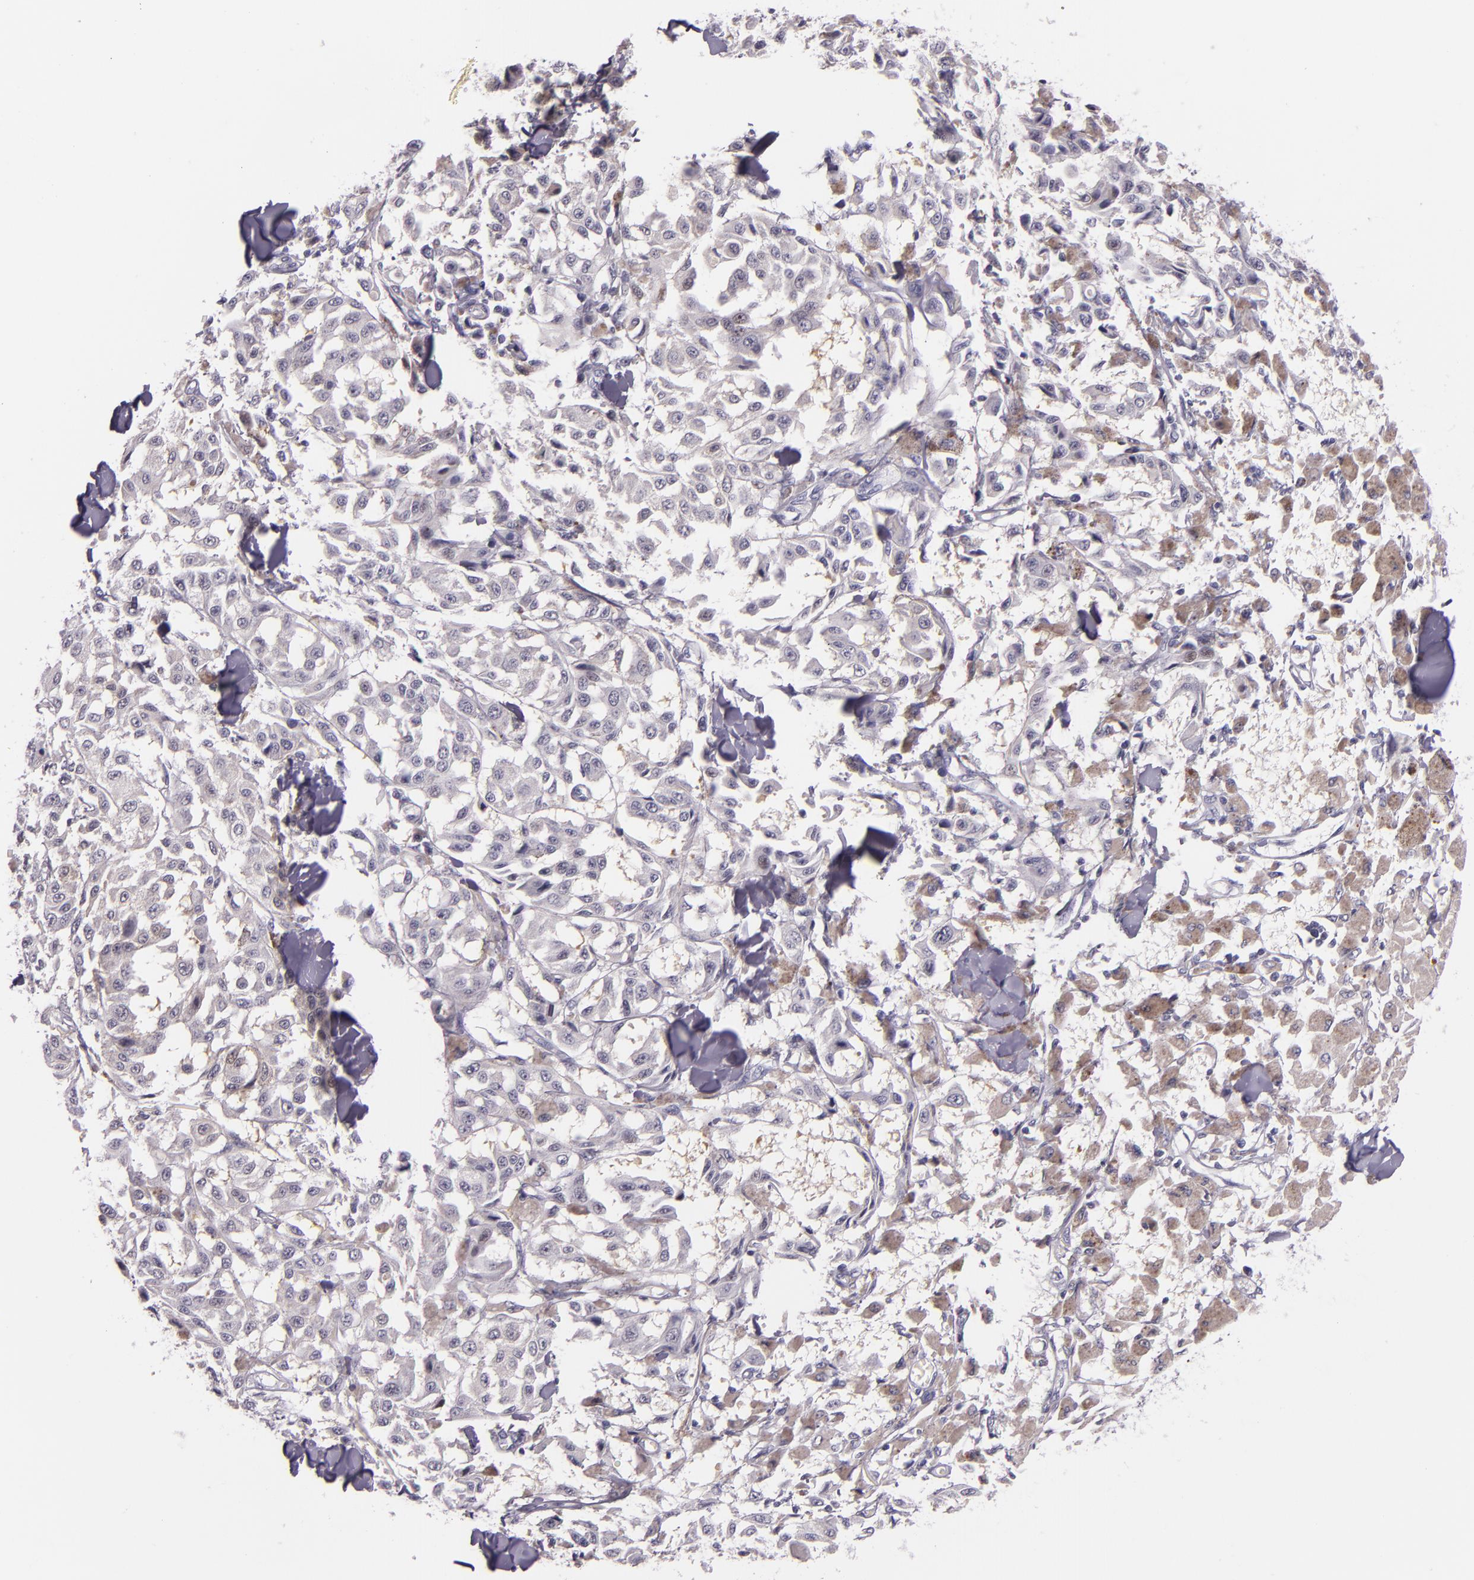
{"staining": {"intensity": "negative", "quantity": "none", "location": "none"}, "tissue": "melanoma", "cell_type": "Tumor cells", "image_type": "cancer", "snomed": [{"axis": "morphology", "description": "Malignant melanoma, NOS"}, {"axis": "topography", "description": "Skin"}], "caption": "A high-resolution image shows immunohistochemistry (IHC) staining of malignant melanoma, which reveals no significant expression in tumor cells.", "gene": "HSP90AA1", "patient": {"sex": "female", "age": 64}}